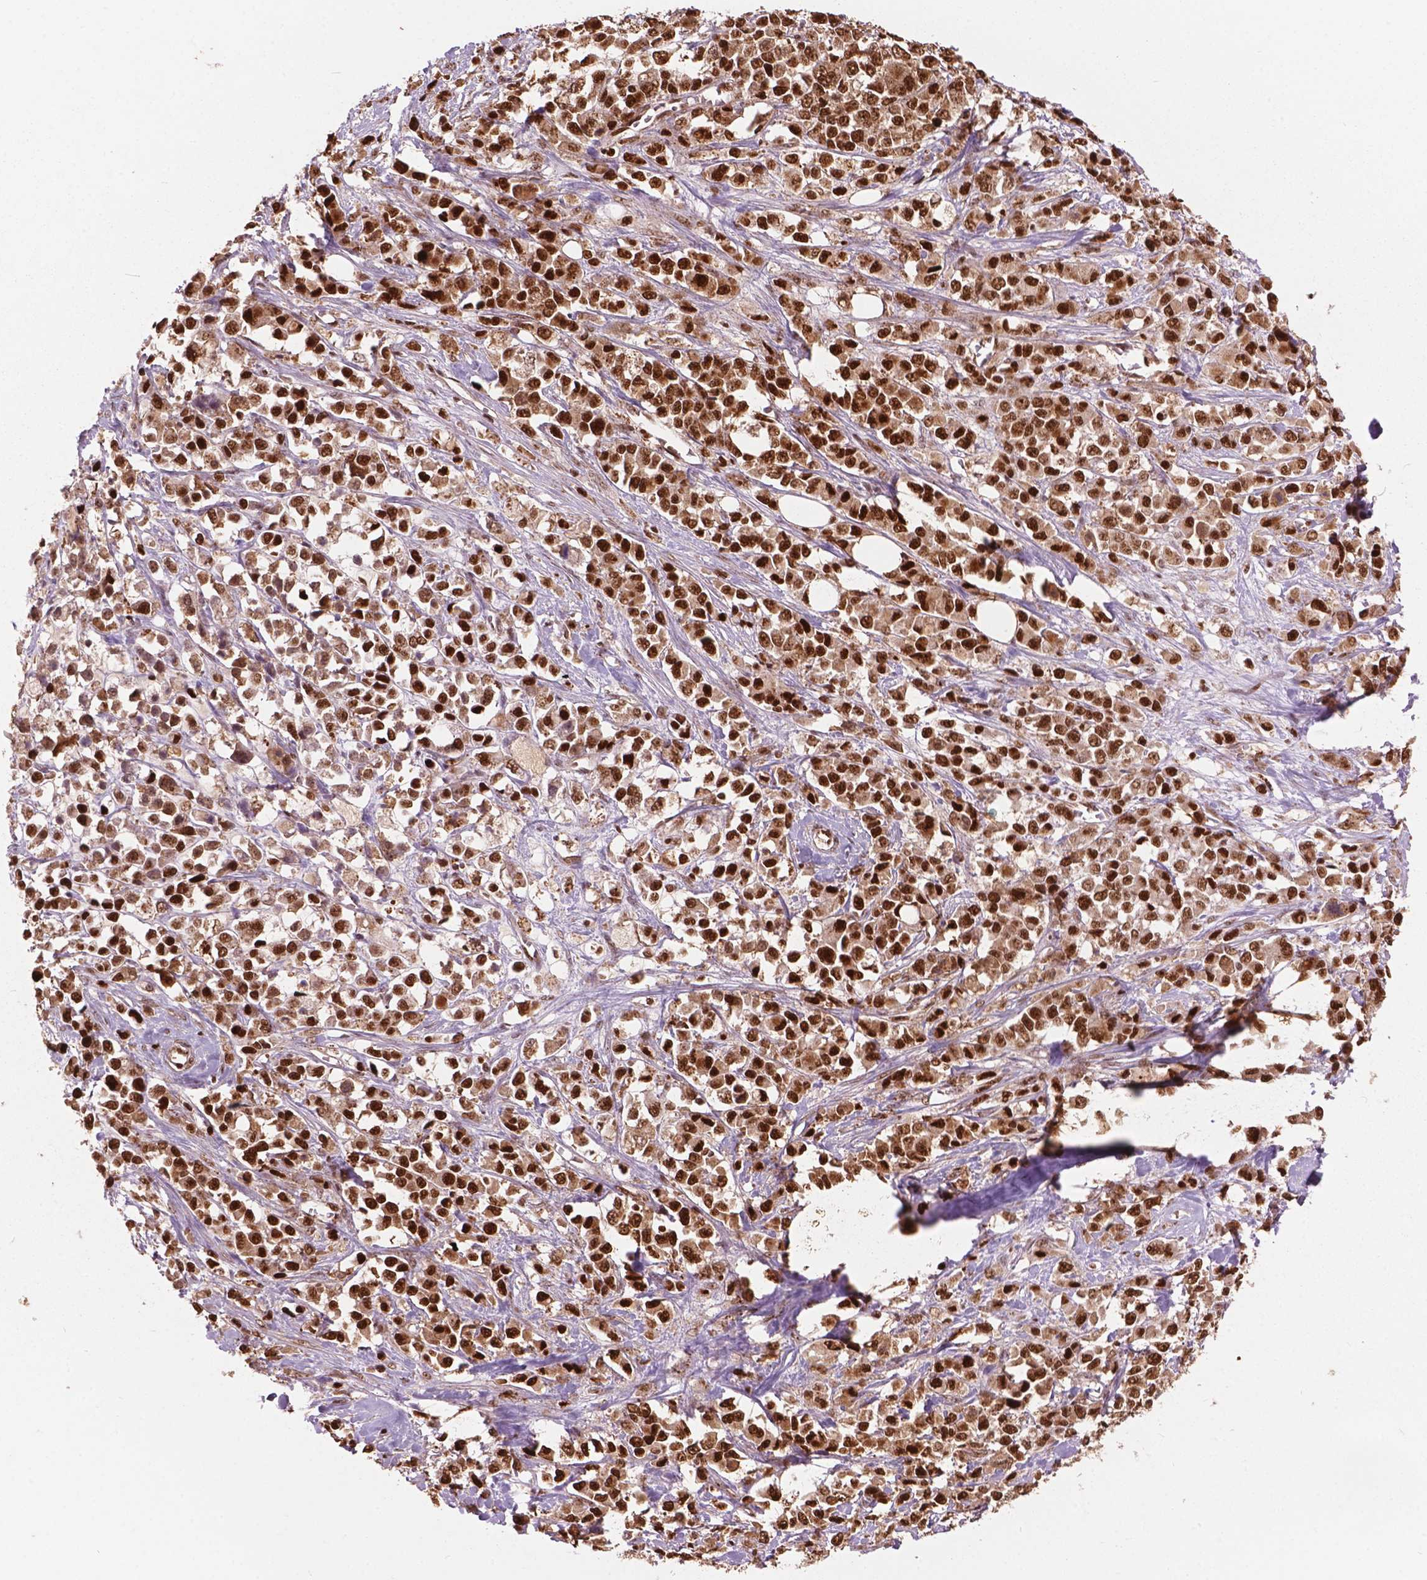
{"staining": {"intensity": "strong", "quantity": ">75%", "location": "cytoplasmic/membranous,nuclear"}, "tissue": "stomach cancer", "cell_type": "Tumor cells", "image_type": "cancer", "snomed": [{"axis": "morphology", "description": "Adenocarcinoma, NOS"}, {"axis": "topography", "description": "Stomach"}], "caption": "Protein analysis of adenocarcinoma (stomach) tissue shows strong cytoplasmic/membranous and nuclear expression in about >75% of tumor cells.", "gene": "ANP32B", "patient": {"sex": "female", "age": 76}}